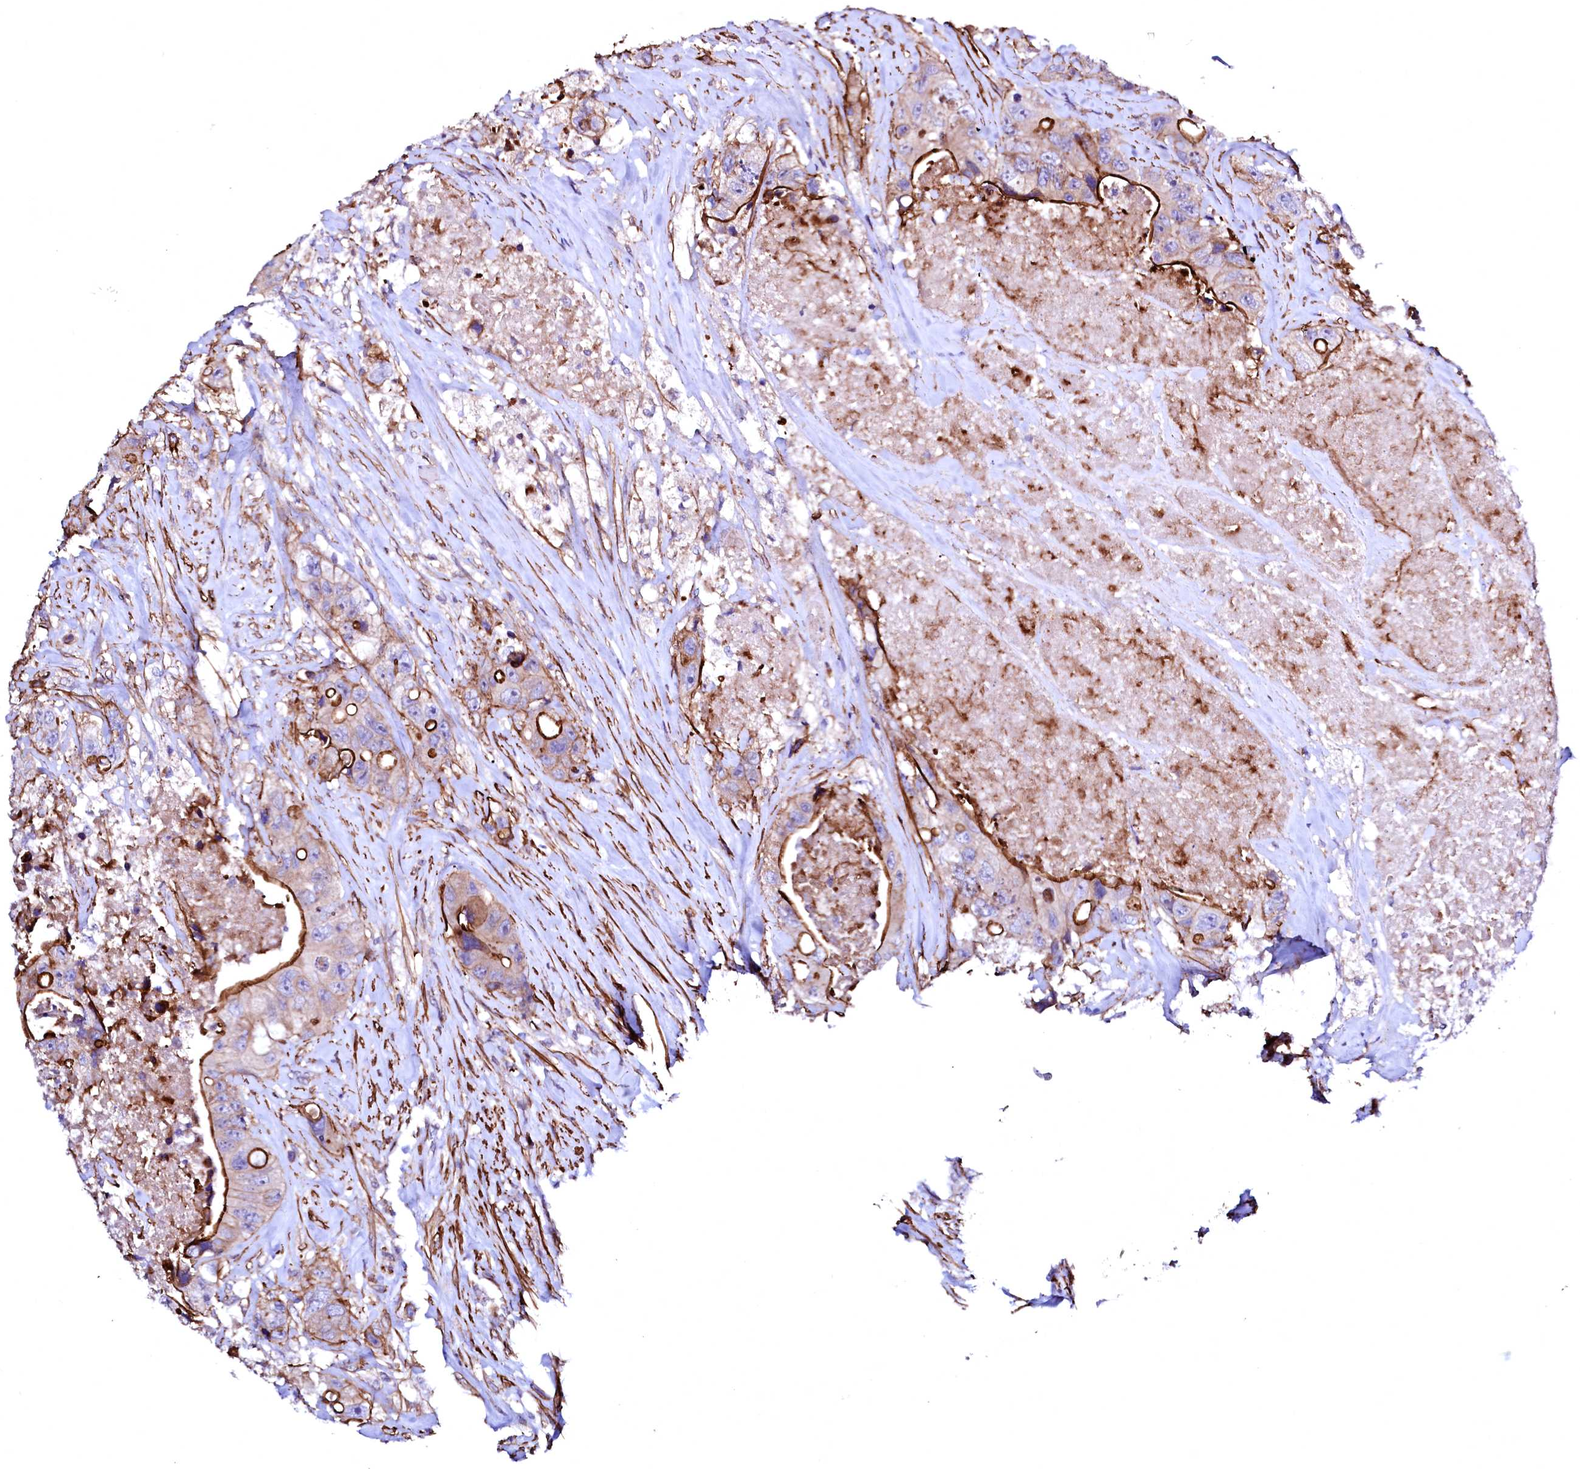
{"staining": {"intensity": "strong", "quantity": "25%-75%", "location": "cytoplasmic/membranous"}, "tissue": "colorectal cancer", "cell_type": "Tumor cells", "image_type": "cancer", "snomed": [{"axis": "morphology", "description": "Adenocarcinoma, NOS"}, {"axis": "topography", "description": "Colon"}], "caption": "This photomicrograph reveals IHC staining of colorectal cancer (adenocarcinoma), with high strong cytoplasmic/membranous staining in approximately 25%-75% of tumor cells.", "gene": "GPR176", "patient": {"sex": "female", "age": 46}}